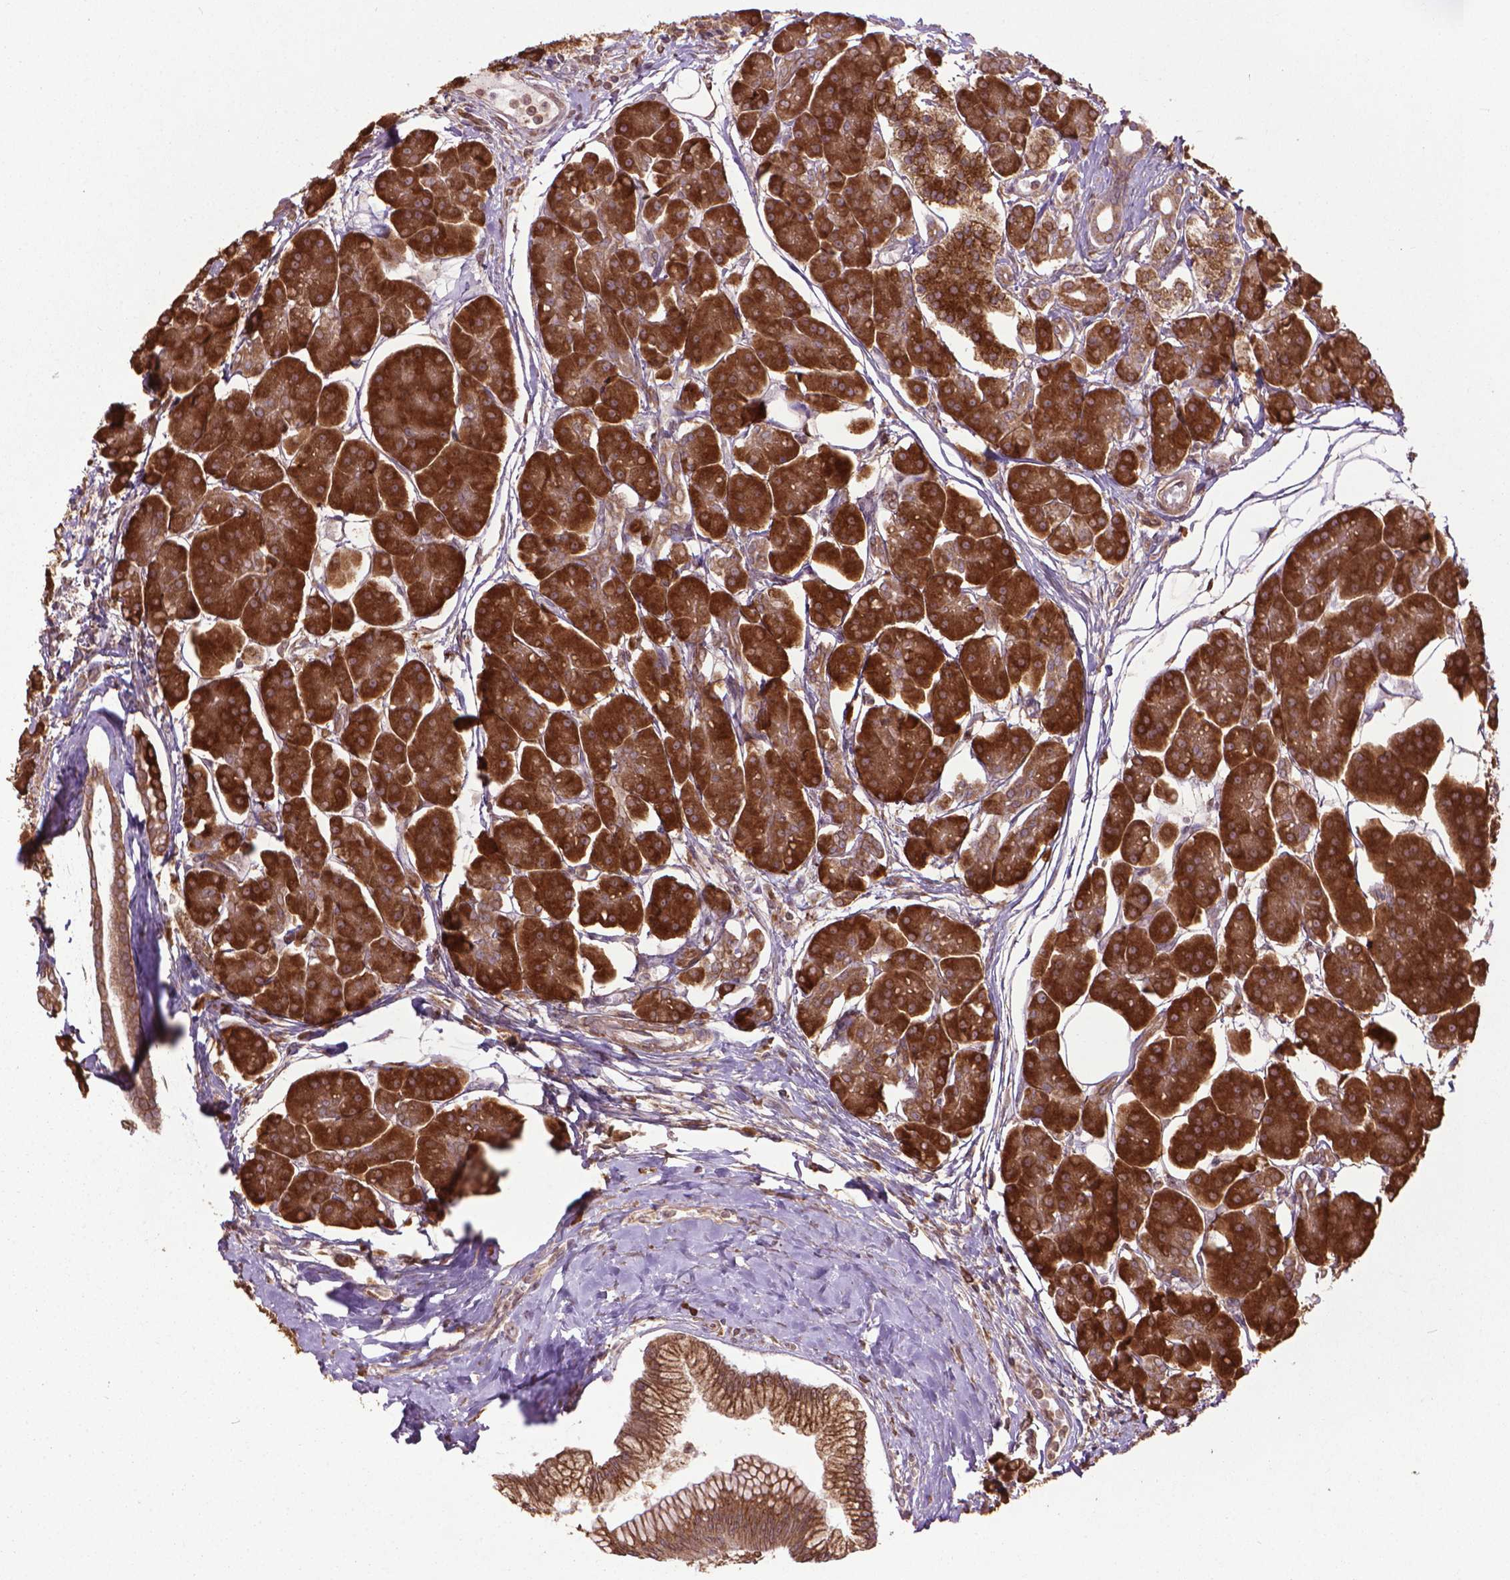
{"staining": {"intensity": "strong", "quantity": ">75%", "location": "cytoplasmic/membranous"}, "tissue": "pancreas", "cell_type": "Exocrine glandular cells", "image_type": "normal", "snomed": [{"axis": "morphology", "description": "Normal tissue, NOS"}, {"axis": "topography", "description": "Adipose tissue"}, {"axis": "topography", "description": "Pancreas"}, {"axis": "topography", "description": "Peripheral nerve tissue"}], "caption": "Immunohistochemical staining of unremarkable human pancreas exhibits strong cytoplasmic/membranous protein staining in approximately >75% of exocrine glandular cells.", "gene": "GAS1", "patient": {"sex": "female", "age": 58}}